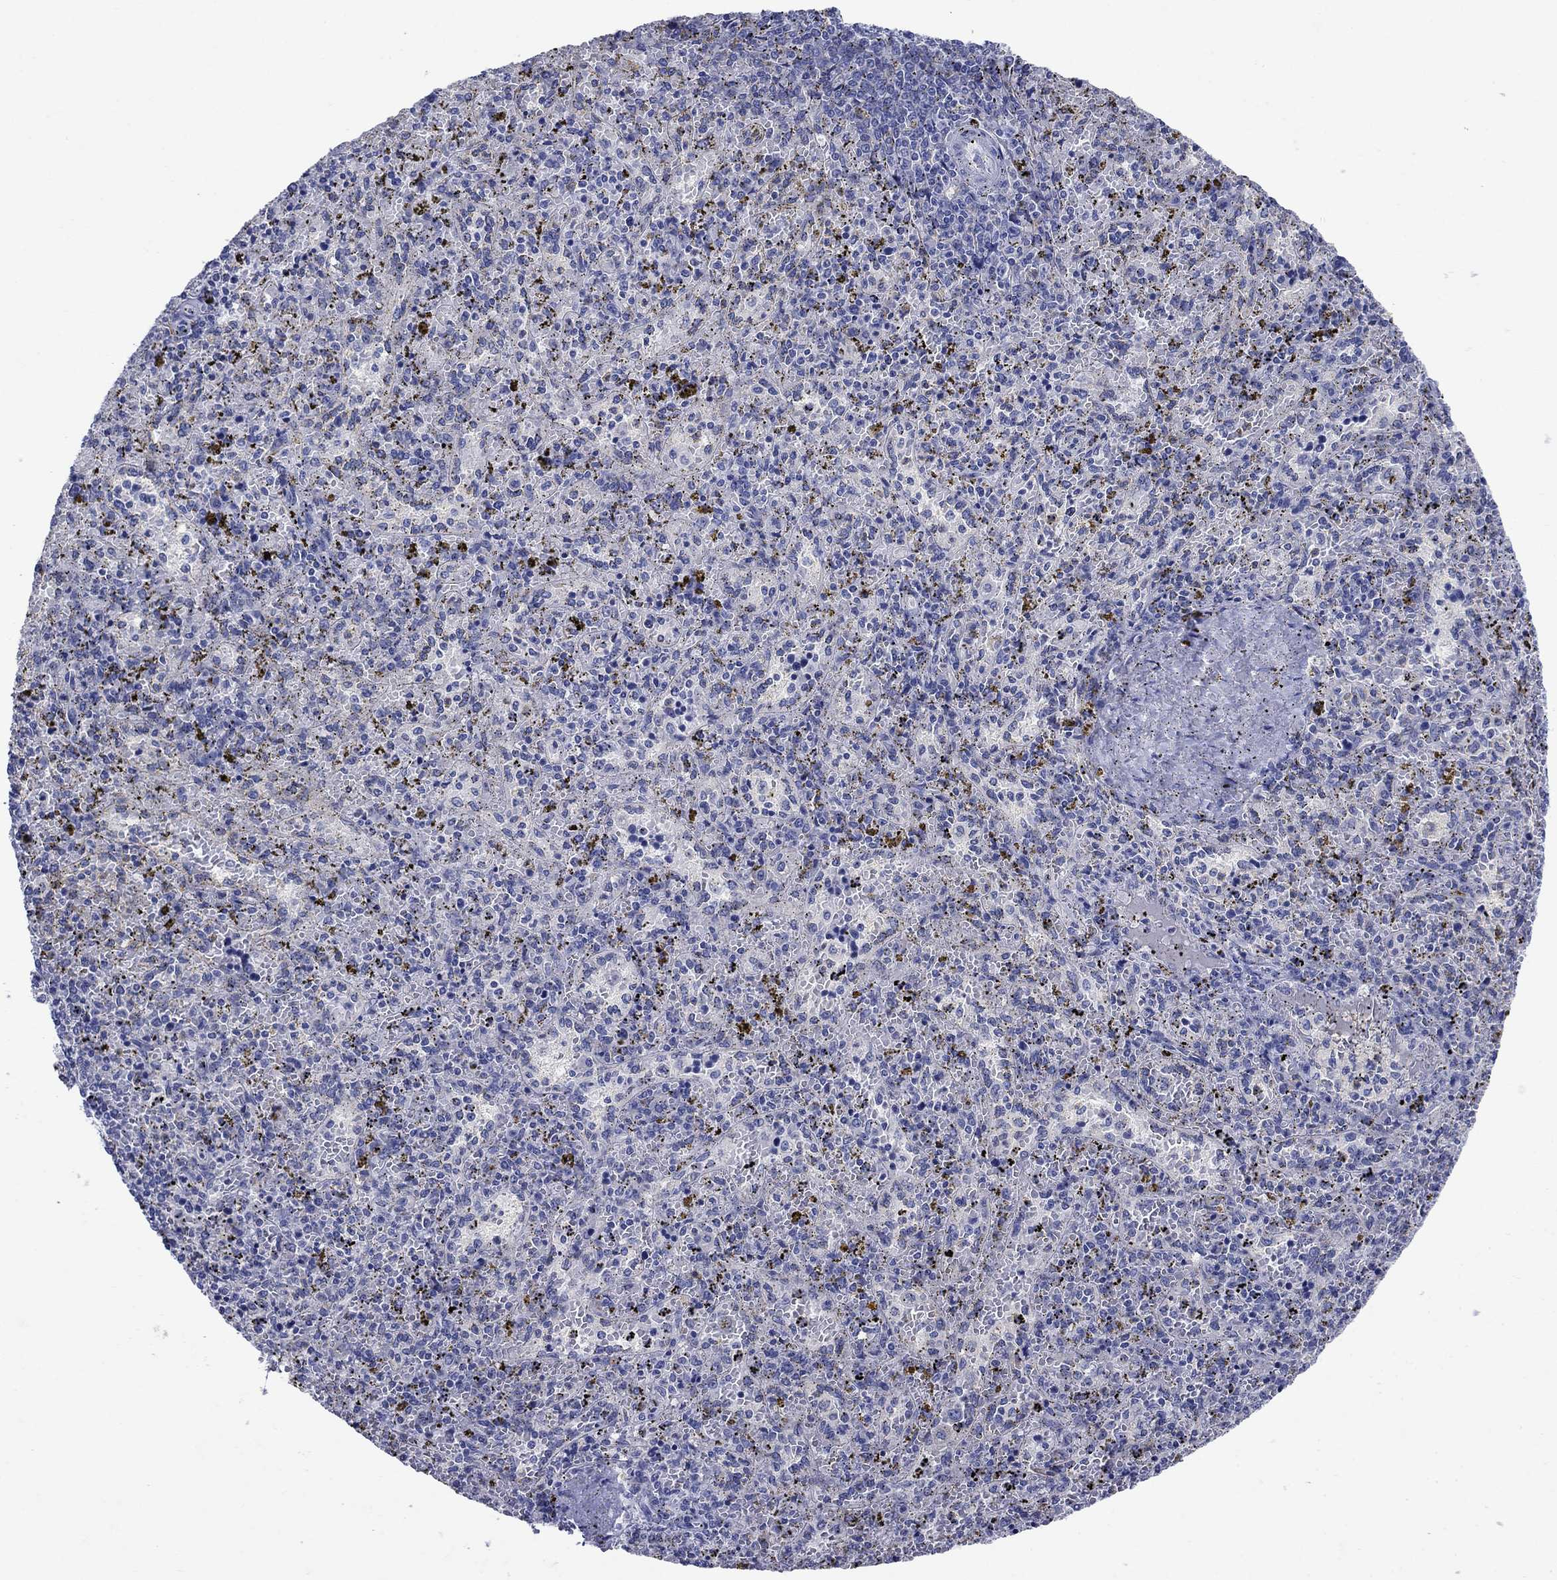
{"staining": {"intensity": "negative", "quantity": "none", "location": "none"}, "tissue": "spleen", "cell_type": "Cells in red pulp", "image_type": "normal", "snomed": [{"axis": "morphology", "description": "Normal tissue, NOS"}, {"axis": "topography", "description": "Spleen"}], "caption": "This is a photomicrograph of immunohistochemistry staining of unremarkable spleen, which shows no staining in cells in red pulp.", "gene": "SULT2B1", "patient": {"sex": "female", "age": 50}}